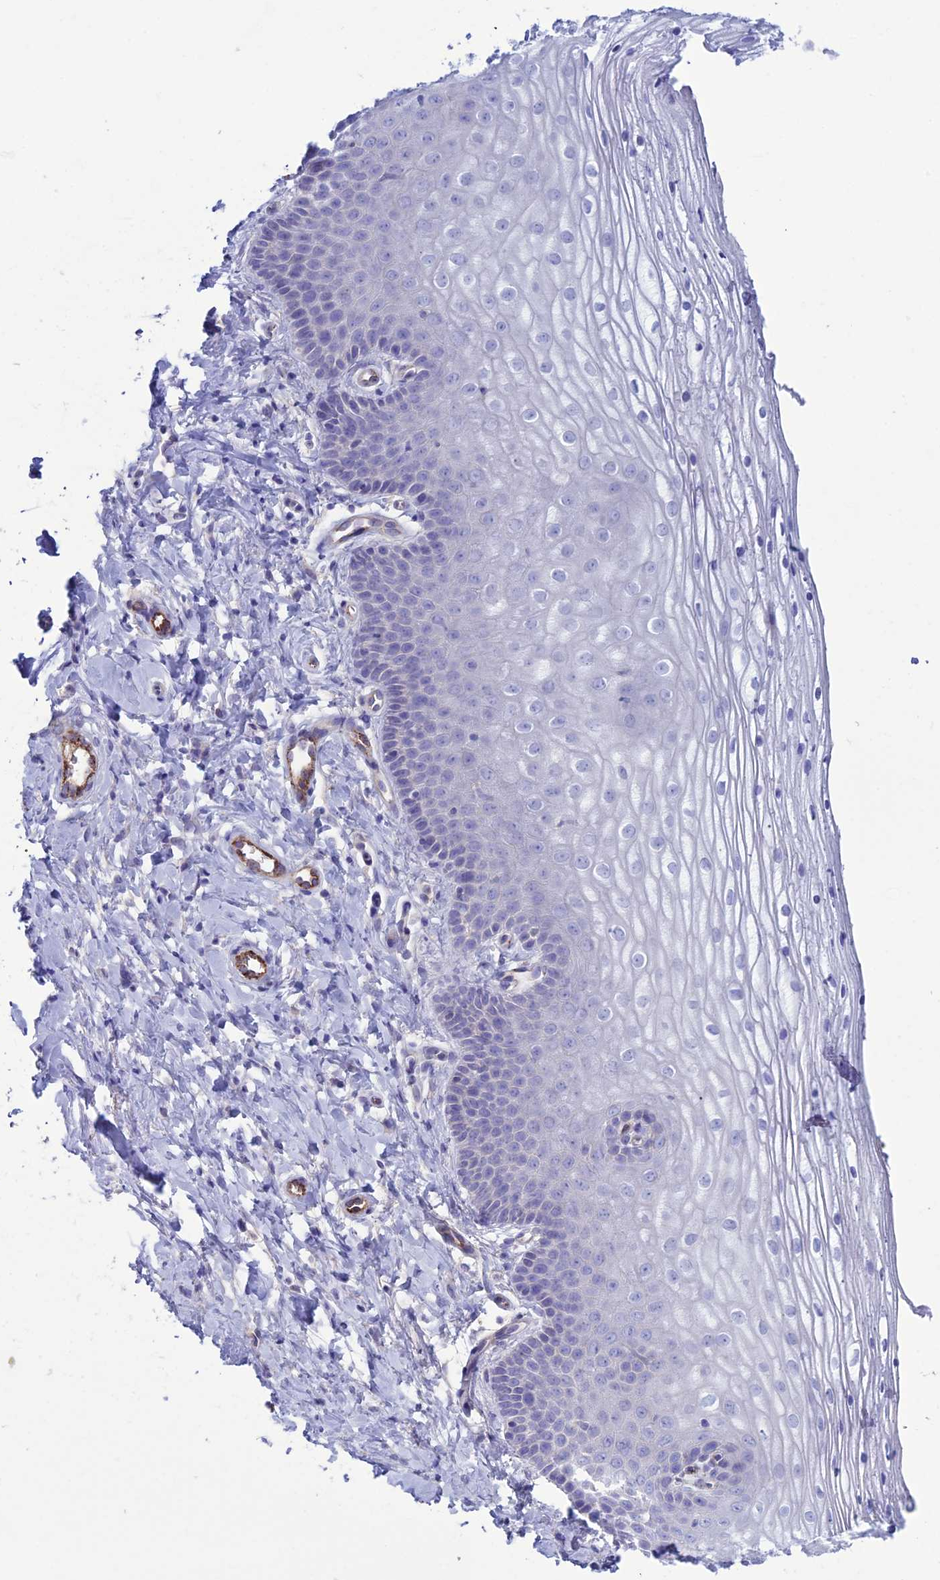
{"staining": {"intensity": "negative", "quantity": "none", "location": "none"}, "tissue": "vagina", "cell_type": "Squamous epithelial cells", "image_type": "normal", "snomed": [{"axis": "morphology", "description": "Normal tissue, NOS"}, {"axis": "topography", "description": "Vagina"}], "caption": "IHC micrograph of unremarkable vagina stained for a protein (brown), which reveals no expression in squamous epithelial cells.", "gene": "CDC42EP5", "patient": {"sex": "female", "age": 68}}